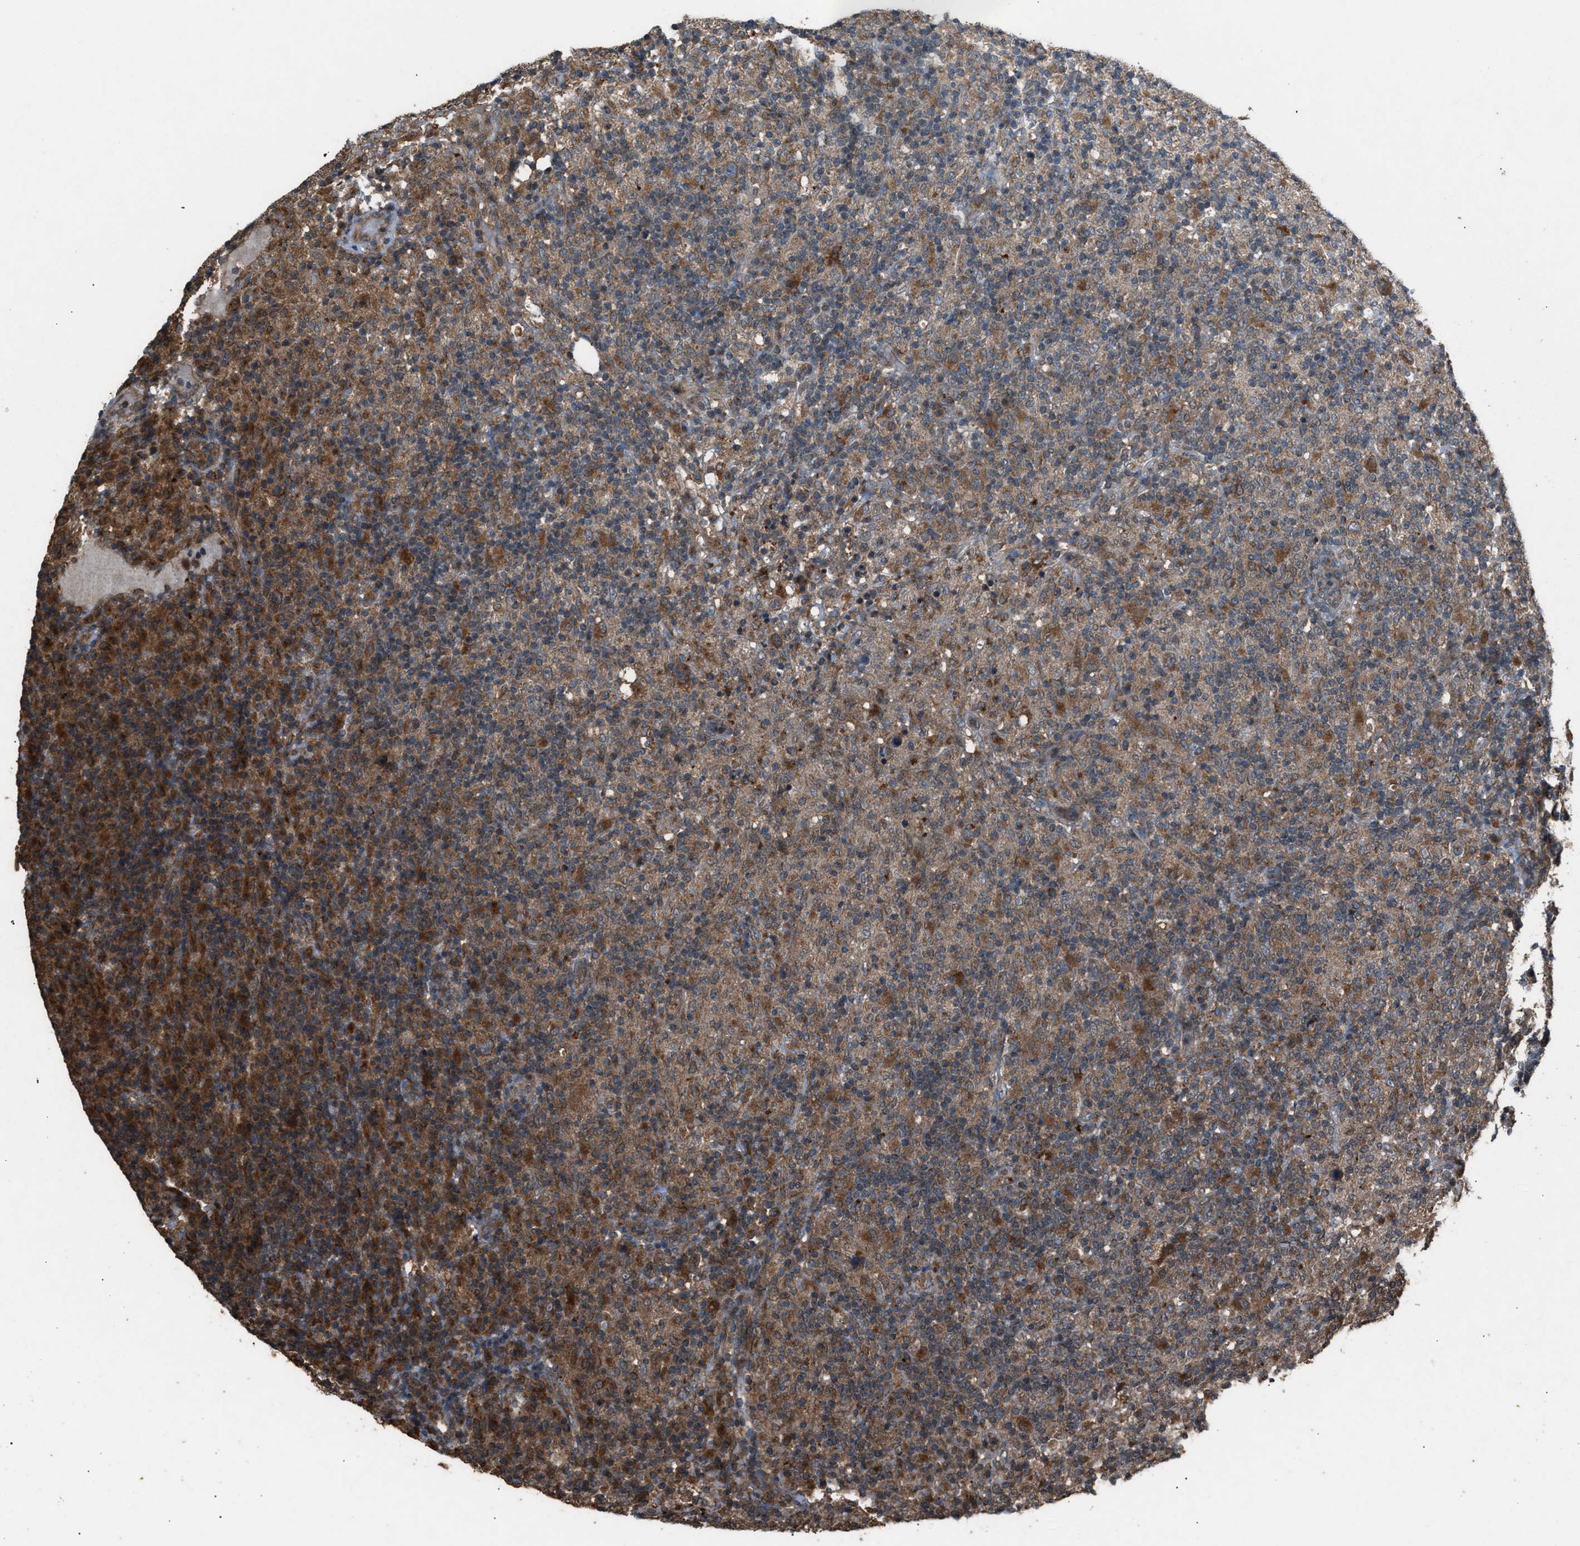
{"staining": {"intensity": "moderate", "quantity": ">75%", "location": "cytoplasmic/membranous"}, "tissue": "lymphoma", "cell_type": "Tumor cells", "image_type": "cancer", "snomed": [{"axis": "morphology", "description": "Hodgkin's disease, NOS"}, {"axis": "topography", "description": "Lymph node"}], "caption": "Immunohistochemistry (IHC) micrograph of neoplastic tissue: lymphoma stained using immunohistochemistry exhibits medium levels of moderate protein expression localized specifically in the cytoplasmic/membranous of tumor cells, appearing as a cytoplasmic/membranous brown color.", "gene": "PSMD1", "patient": {"sex": "male", "age": 70}}